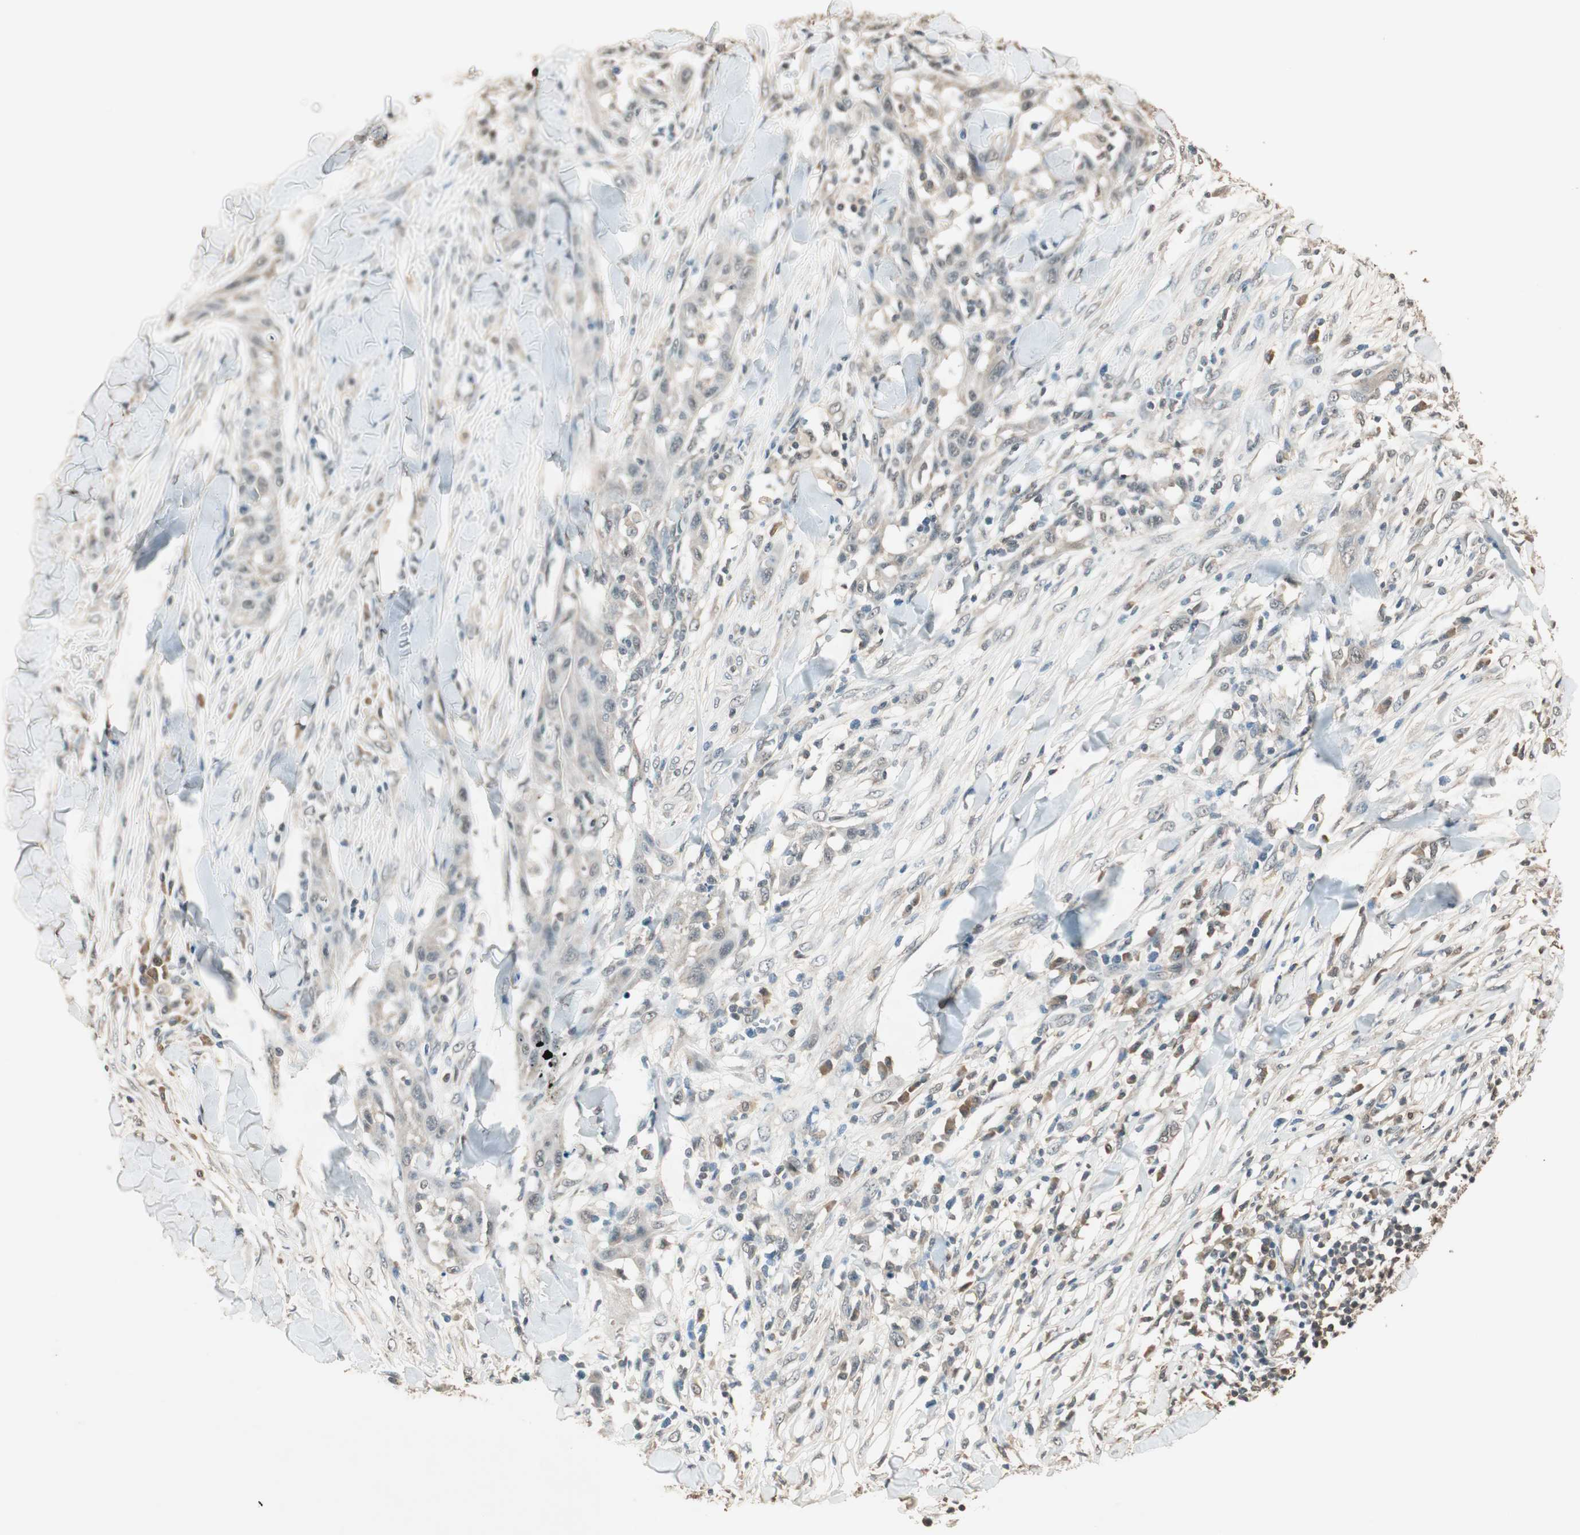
{"staining": {"intensity": "negative", "quantity": "none", "location": "none"}, "tissue": "skin cancer", "cell_type": "Tumor cells", "image_type": "cancer", "snomed": [{"axis": "morphology", "description": "Squamous cell carcinoma, NOS"}, {"axis": "topography", "description": "Skin"}], "caption": "An immunohistochemistry micrograph of skin cancer is shown. There is no staining in tumor cells of skin cancer.", "gene": "USP5", "patient": {"sex": "male", "age": 24}}